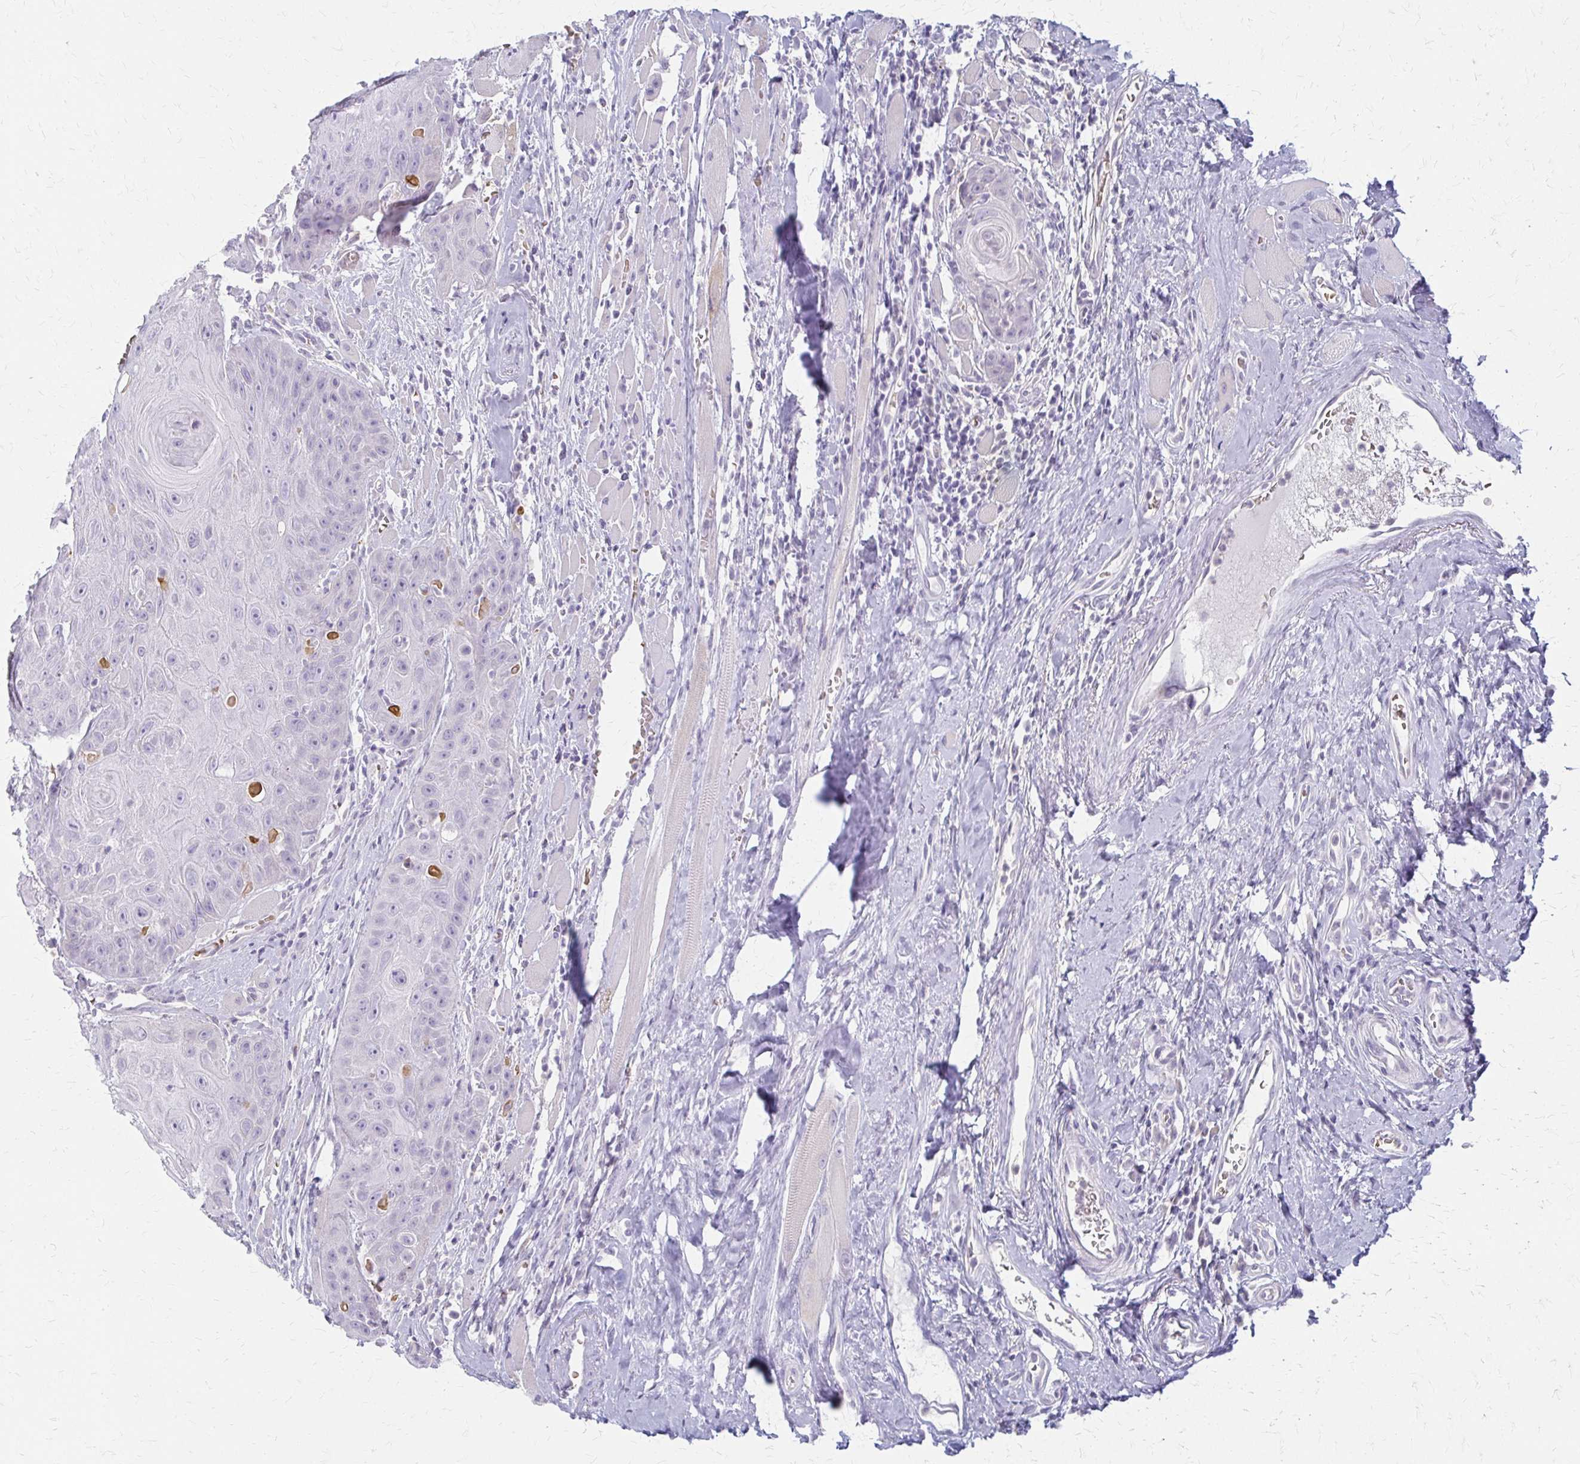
{"staining": {"intensity": "negative", "quantity": "none", "location": "none"}, "tissue": "head and neck cancer", "cell_type": "Tumor cells", "image_type": "cancer", "snomed": [{"axis": "morphology", "description": "Squamous cell carcinoma, NOS"}, {"axis": "topography", "description": "Head-Neck"}], "caption": "Protein analysis of squamous cell carcinoma (head and neck) exhibits no significant positivity in tumor cells.", "gene": "ACP5", "patient": {"sex": "female", "age": 59}}